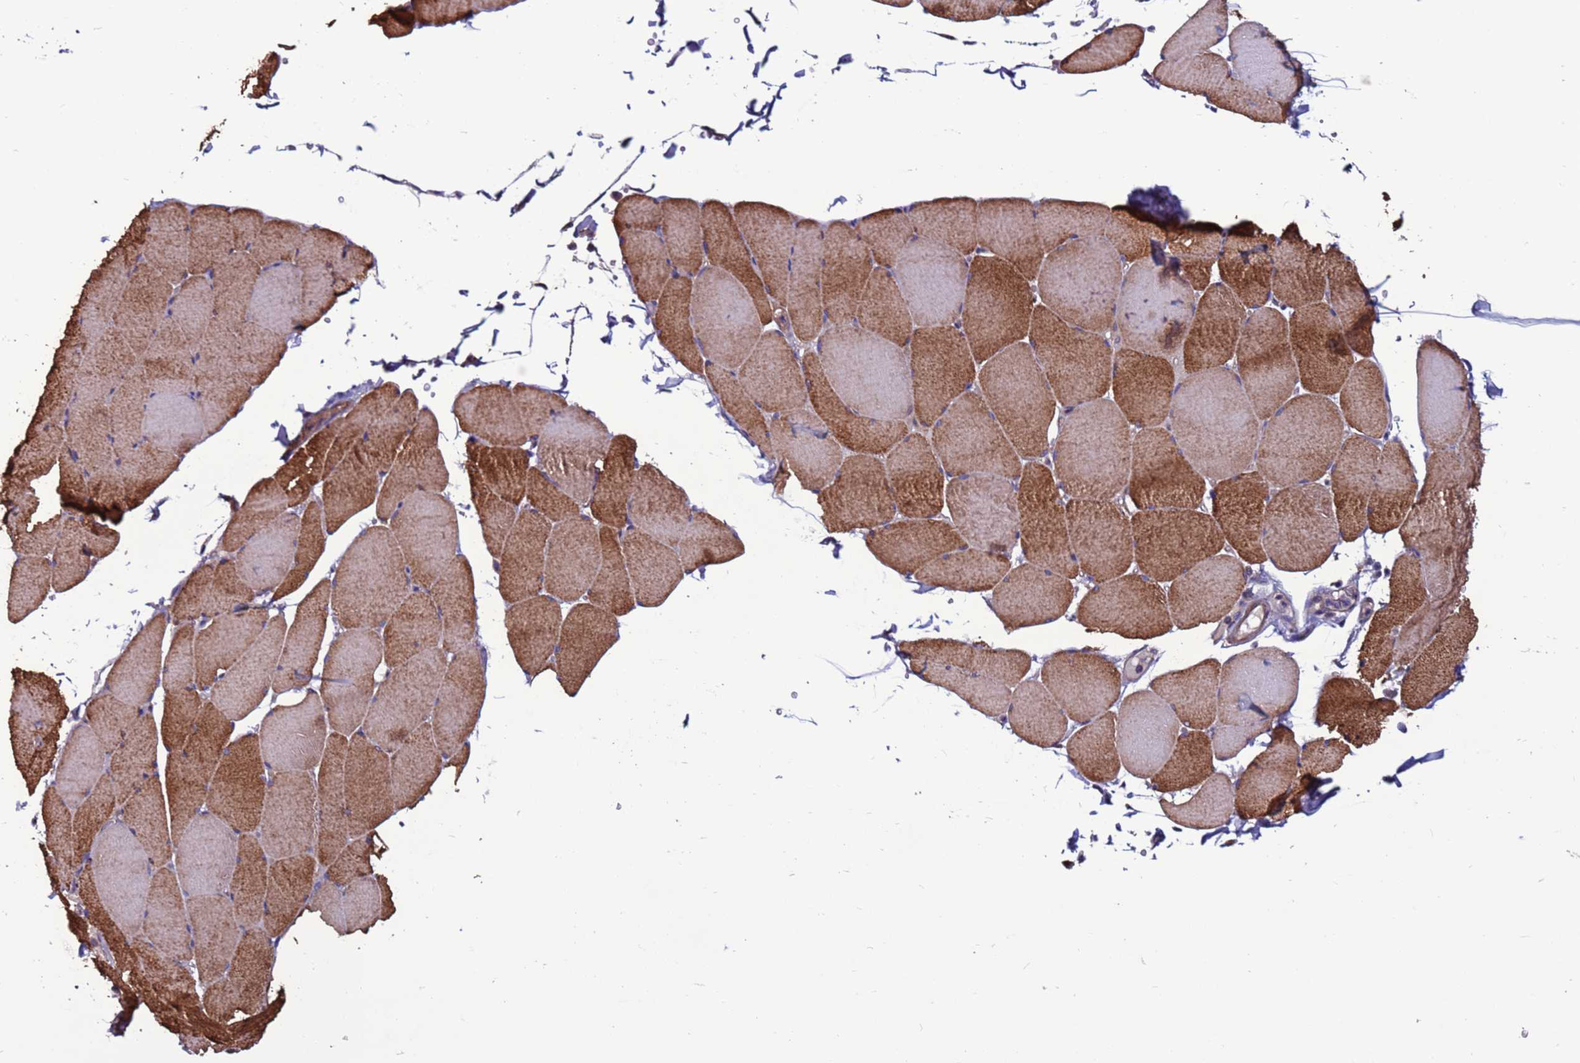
{"staining": {"intensity": "moderate", "quantity": "25%-75%", "location": "cytoplasmic/membranous"}, "tissue": "skeletal muscle", "cell_type": "Myocytes", "image_type": "normal", "snomed": [{"axis": "morphology", "description": "Normal tissue, NOS"}, {"axis": "topography", "description": "Skeletal muscle"}, {"axis": "topography", "description": "Head-Neck"}], "caption": "Immunohistochemistry (IHC) of unremarkable human skeletal muscle exhibits medium levels of moderate cytoplasmic/membranous staining in approximately 25%-75% of myocytes.", "gene": "CEP55", "patient": {"sex": "male", "age": 66}}